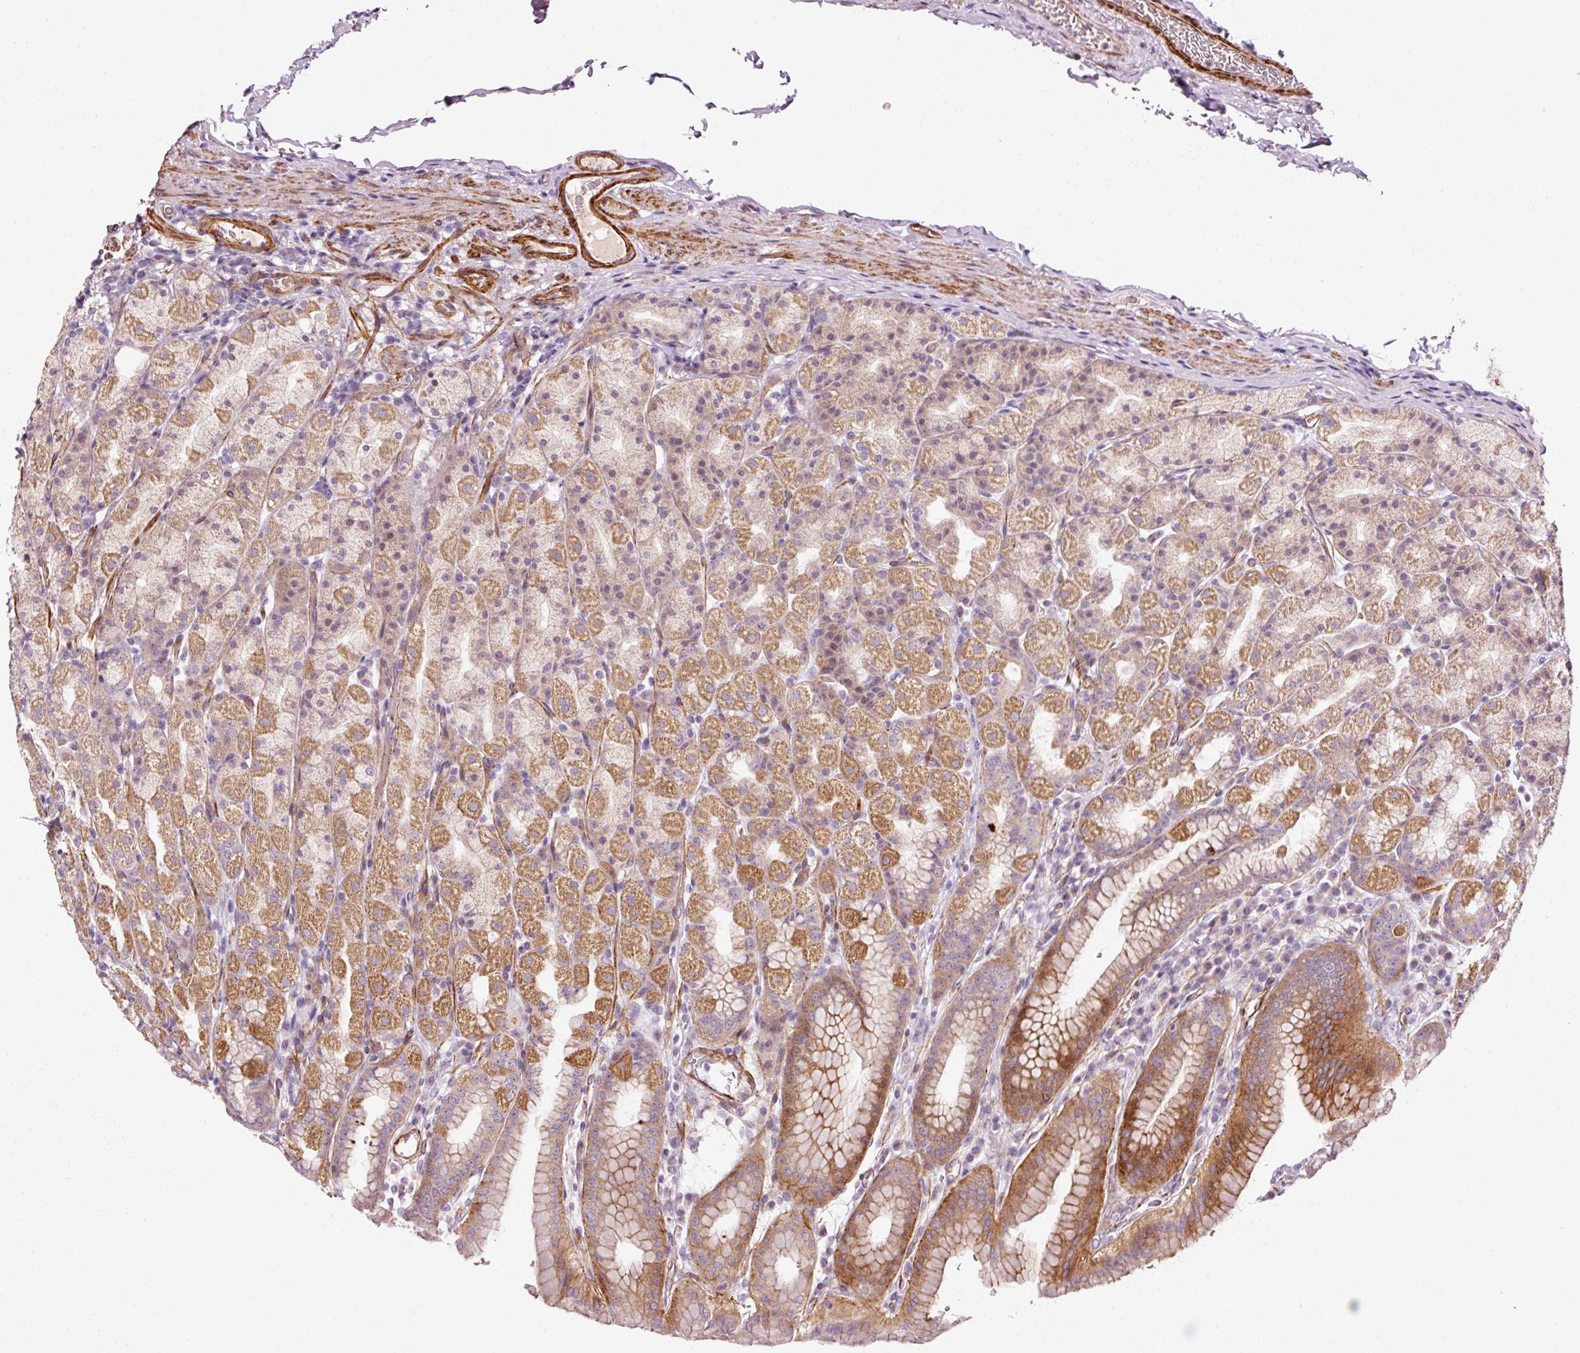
{"staining": {"intensity": "moderate", "quantity": "25%-75%", "location": "cytoplasmic/membranous"}, "tissue": "stomach", "cell_type": "Glandular cells", "image_type": "normal", "snomed": [{"axis": "morphology", "description": "Normal tissue, NOS"}, {"axis": "topography", "description": "Stomach, upper"}, {"axis": "topography", "description": "Stomach"}], "caption": "The image demonstrates a brown stain indicating the presence of a protein in the cytoplasmic/membranous of glandular cells in stomach. Nuclei are stained in blue.", "gene": "ANKRD20A1", "patient": {"sex": "male", "age": 68}}